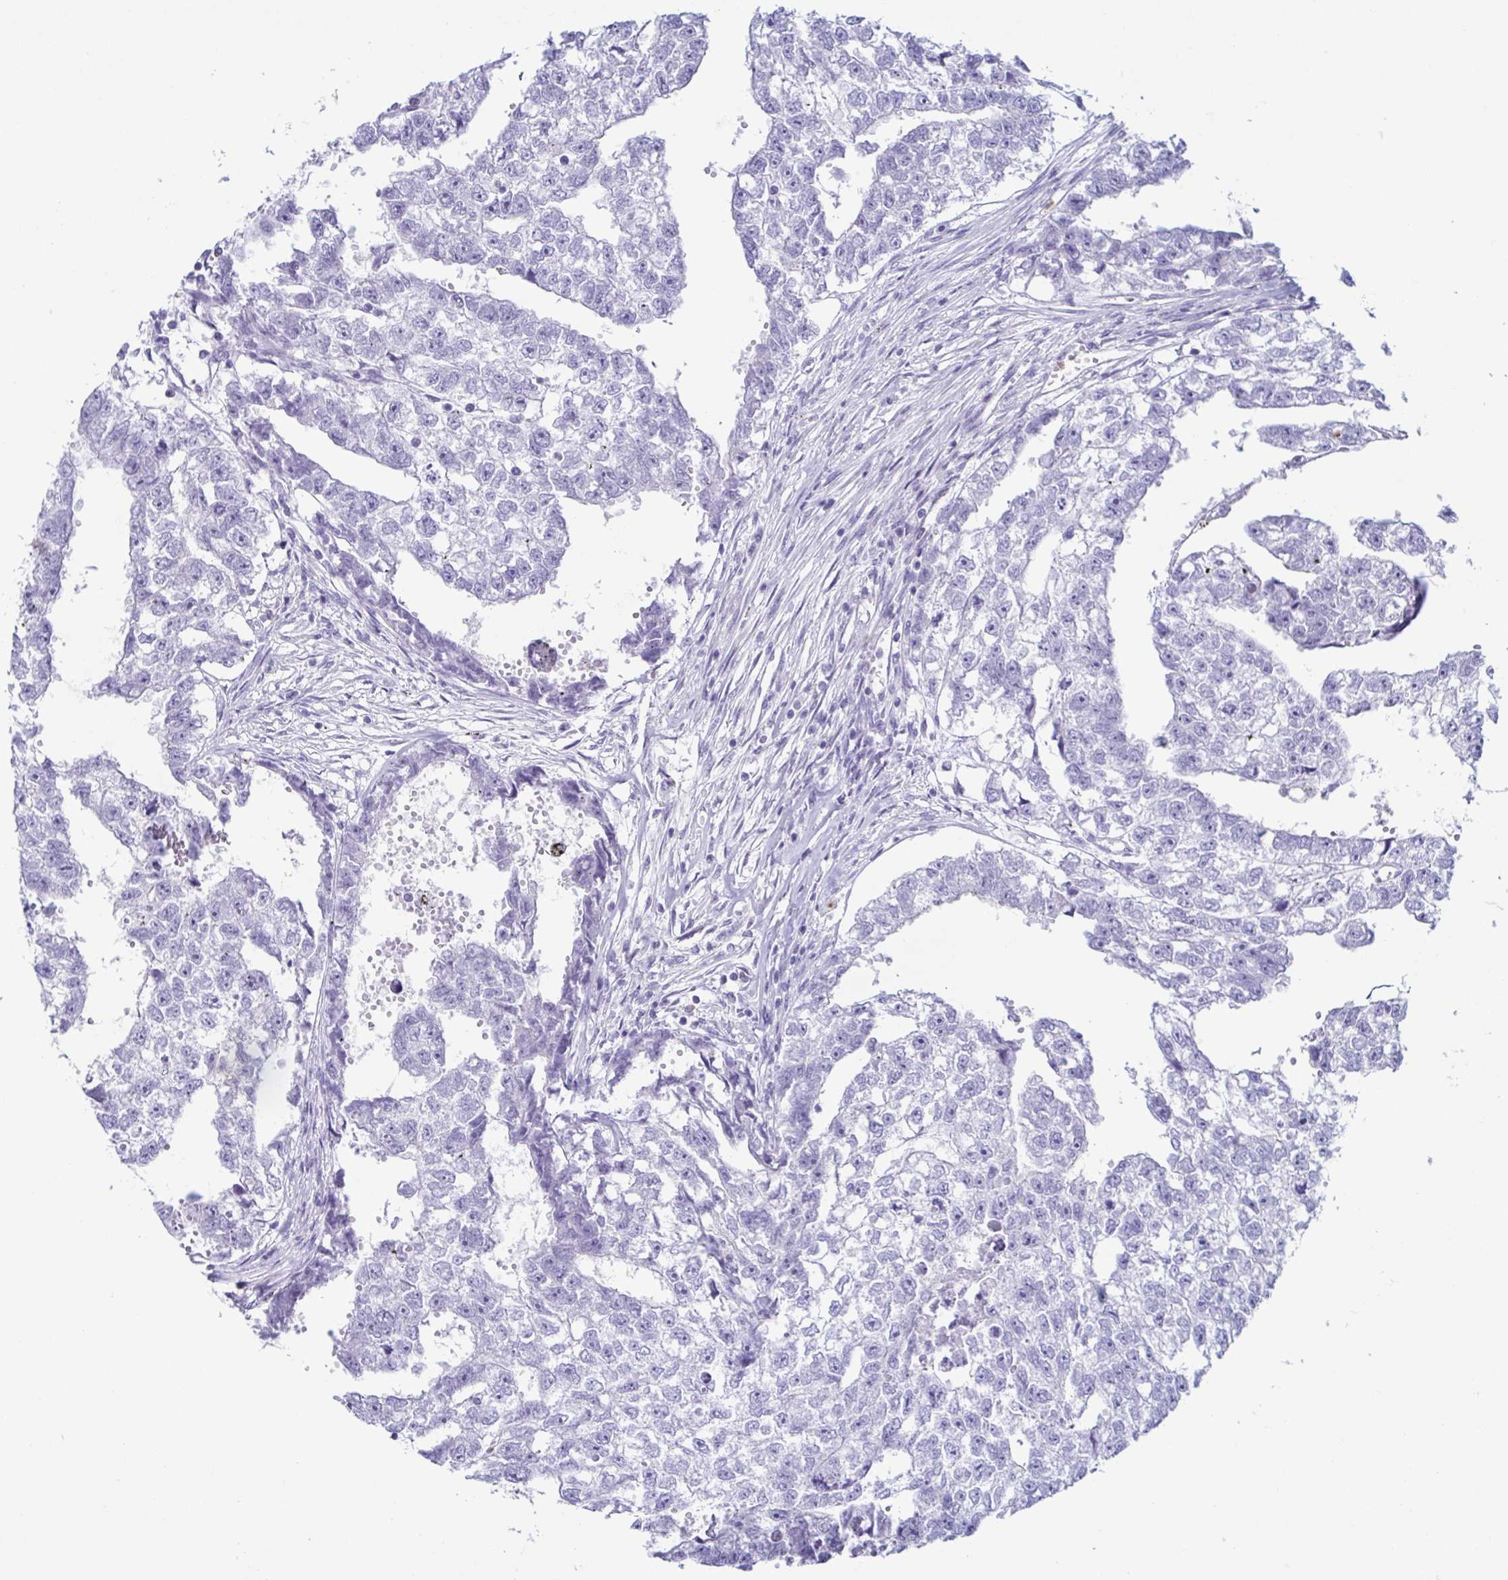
{"staining": {"intensity": "negative", "quantity": "none", "location": "none"}, "tissue": "testis cancer", "cell_type": "Tumor cells", "image_type": "cancer", "snomed": [{"axis": "morphology", "description": "Carcinoma, Embryonal, NOS"}, {"axis": "morphology", "description": "Teratoma, malignant, NOS"}, {"axis": "topography", "description": "Testis"}], "caption": "Immunohistochemical staining of human embryonal carcinoma (testis) exhibits no significant staining in tumor cells.", "gene": "AZU1", "patient": {"sex": "male", "age": 44}}